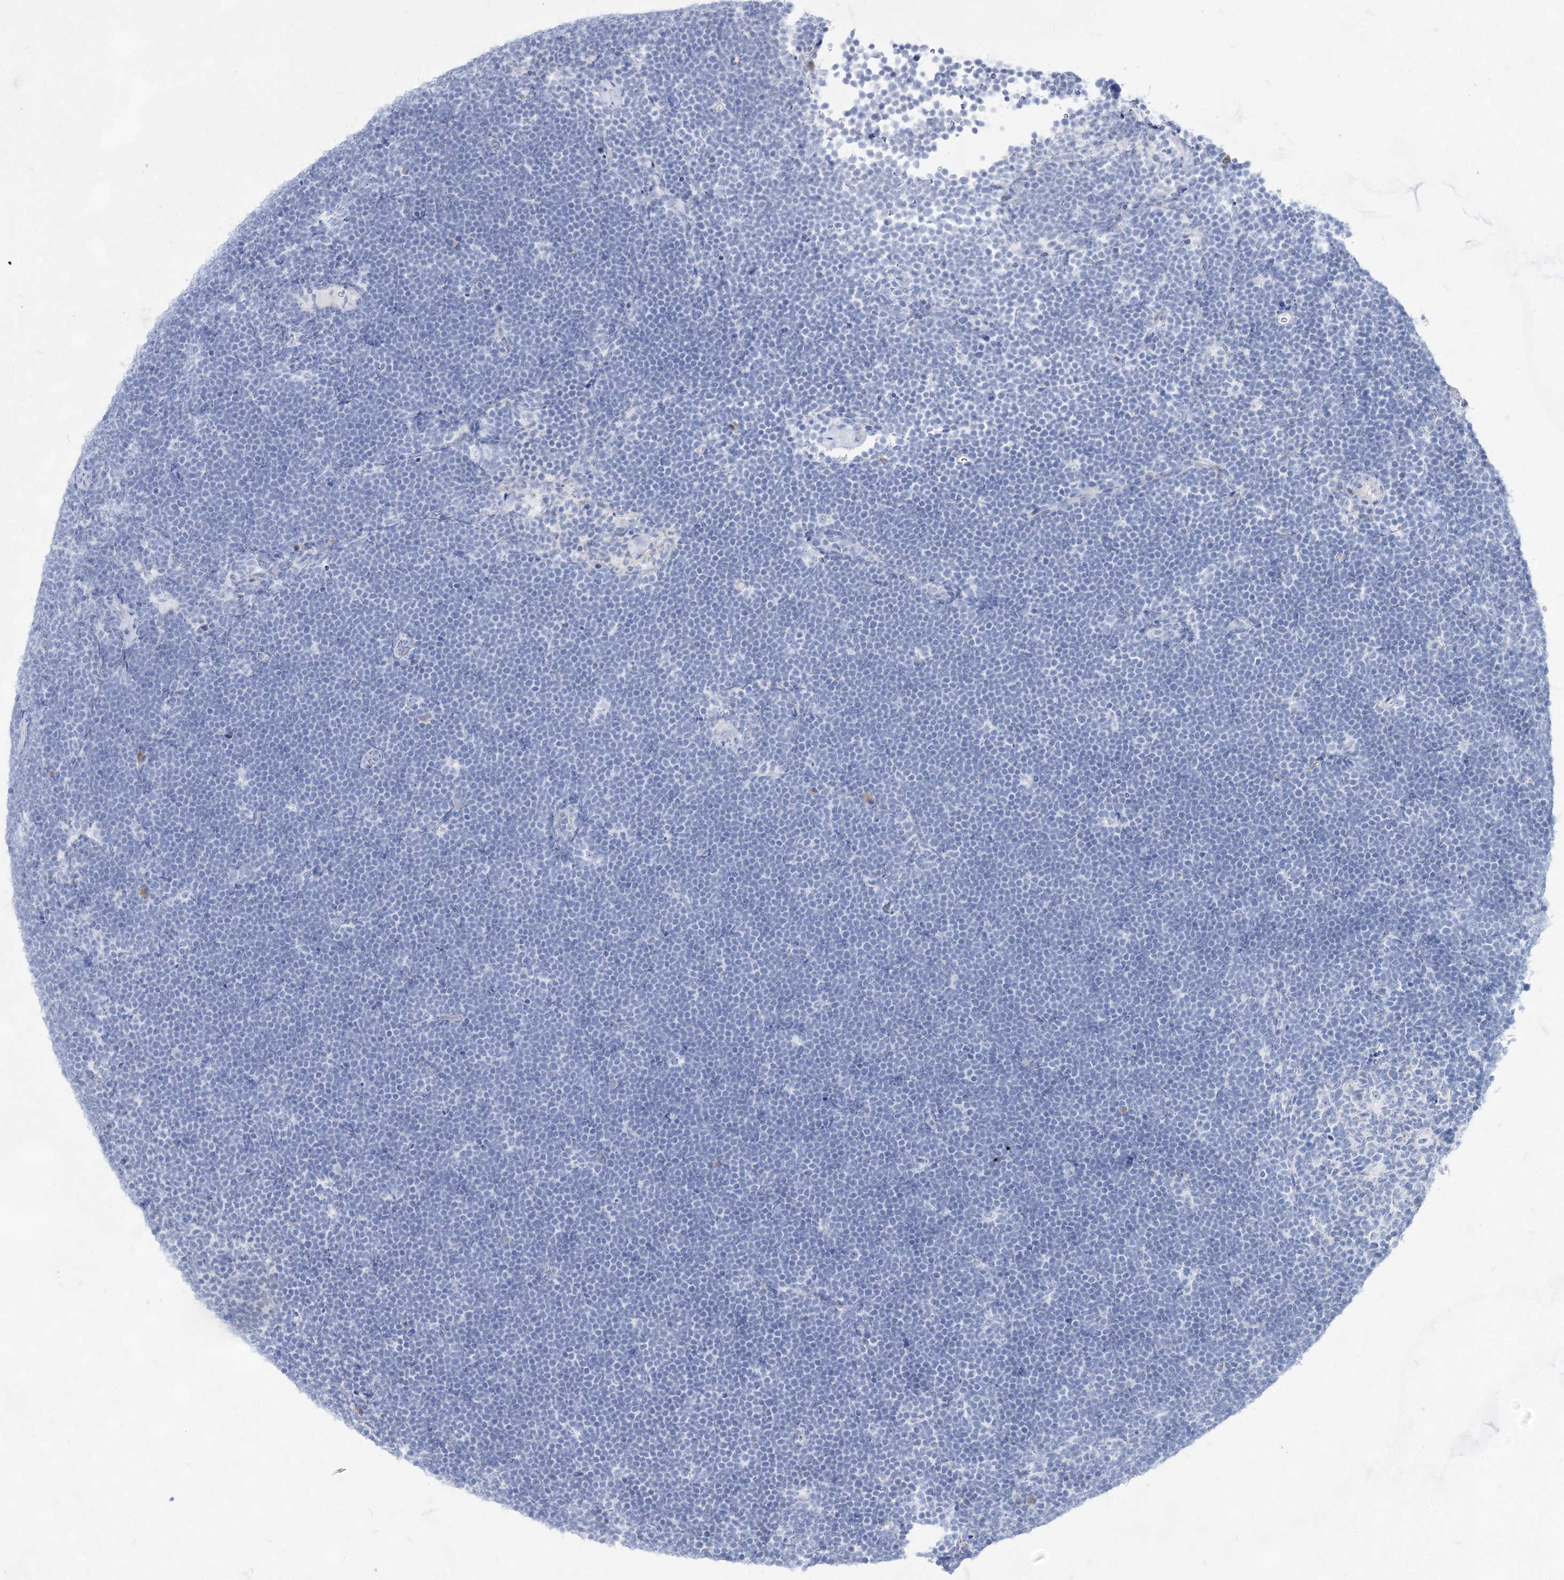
{"staining": {"intensity": "negative", "quantity": "none", "location": "none"}, "tissue": "lymphoma", "cell_type": "Tumor cells", "image_type": "cancer", "snomed": [{"axis": "morphology", "description": "Malignant lymphoma, non-Hodgkin's type, High grade"}, {"axis": "topography", "description": "Lymph node"}], "caption": "This is an immunohistochemistry (IHC) micrograph of malignant lymphoma, non-Hodgkin's type (high-grade). There is no staining in tumor cells.", "gene": "ACRV1", "patient": {"sex": "male", "age": 13}}